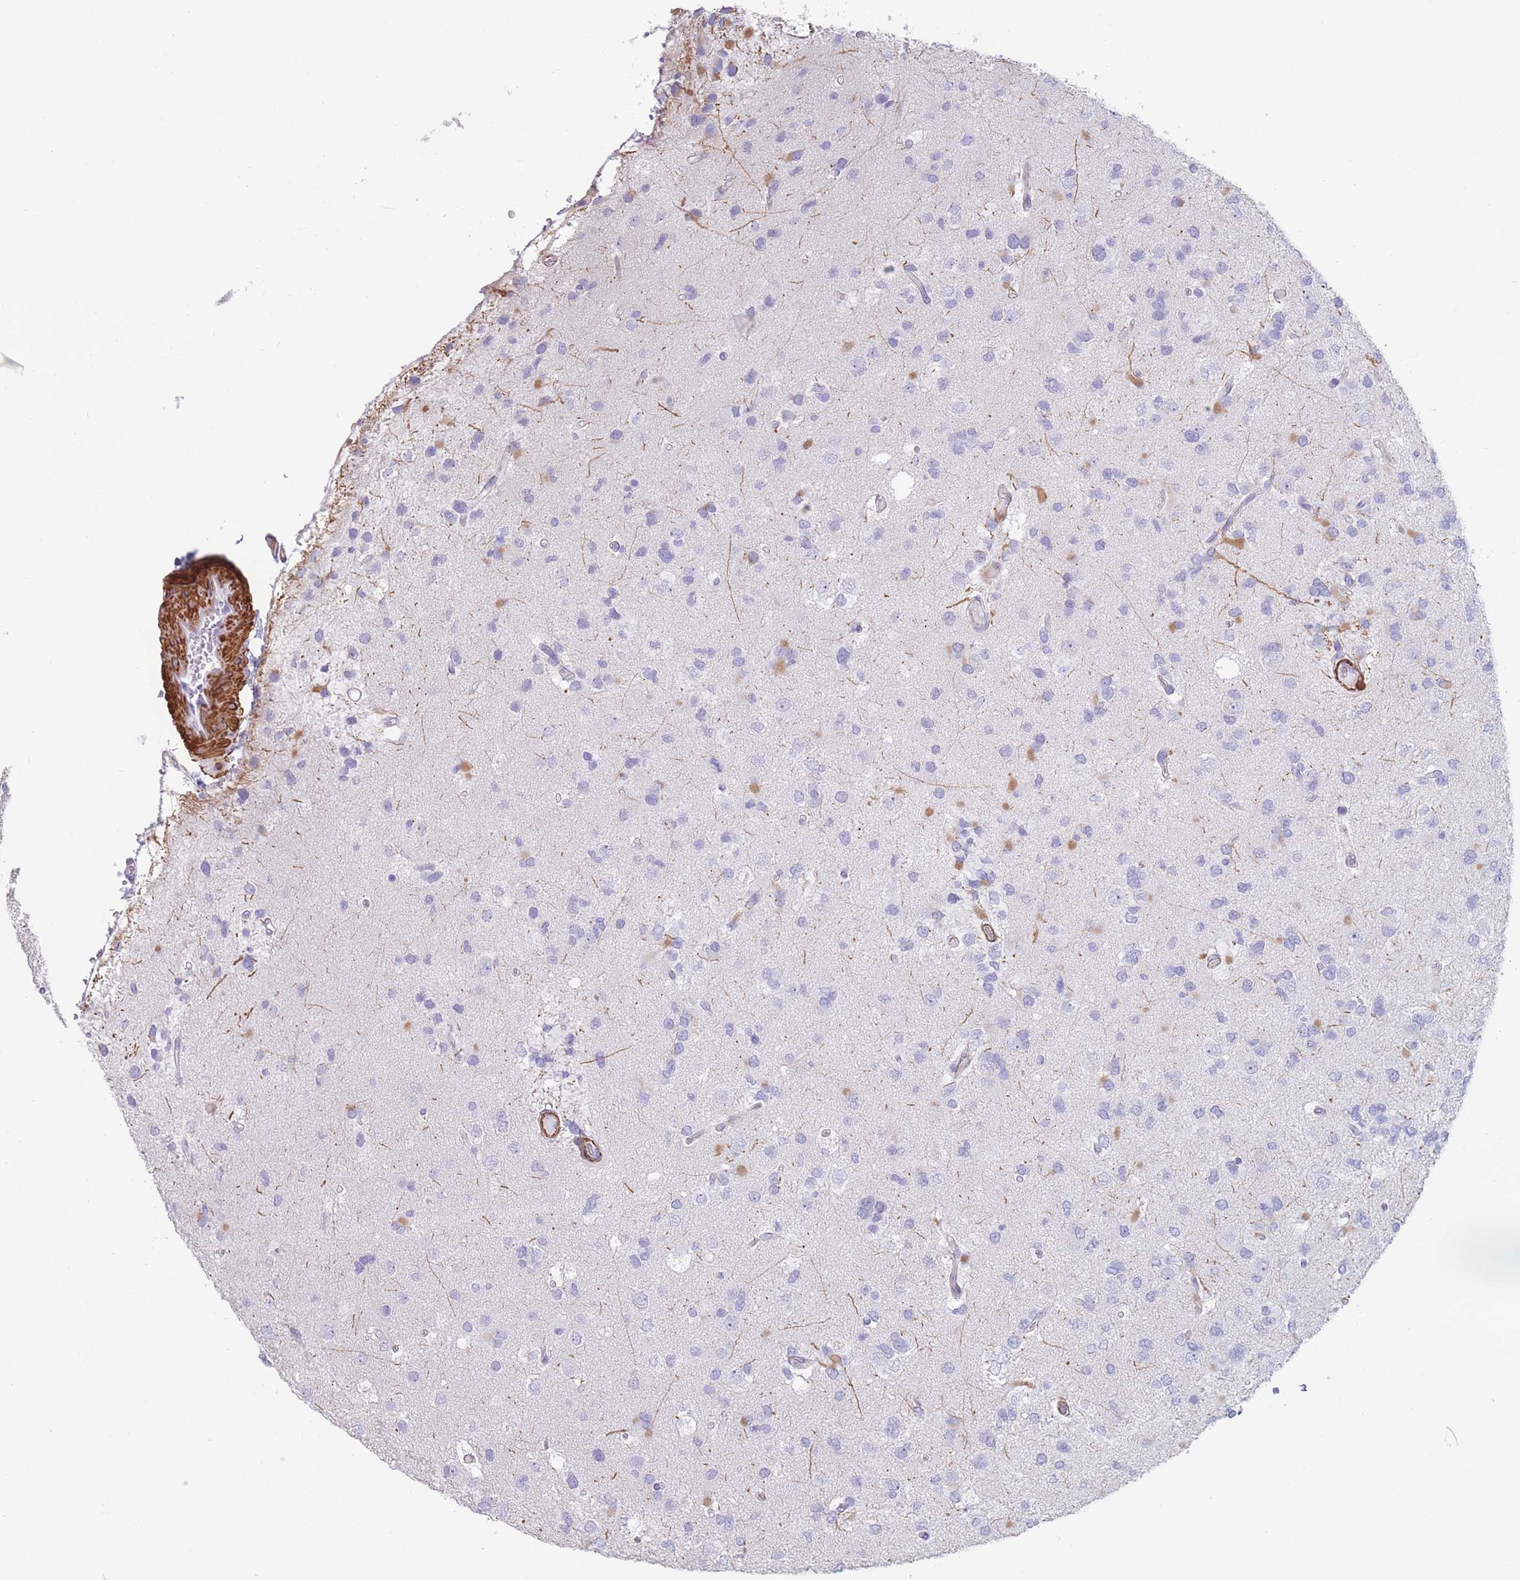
{"staining": {"intensity": "negative", "quantity": "none", "location": "none"}, "tissue": "glioma", "cell_type": "Tumor cells", "image_type": "cancer", "snomed": [{"axis": "morphology", "description": "Glioma, malignant, High grade"}, {"axis": "topography", "description": "Brain"}], "caption": "Protein analysis of malignant glioma (high-grade) reveals no significant staining in tumor cells. (Immunohistochemistry (ihc), brightfield microscopy, high magnification).", "gene": "FPGS", "patient": {"sex": "male", "age": 53}}